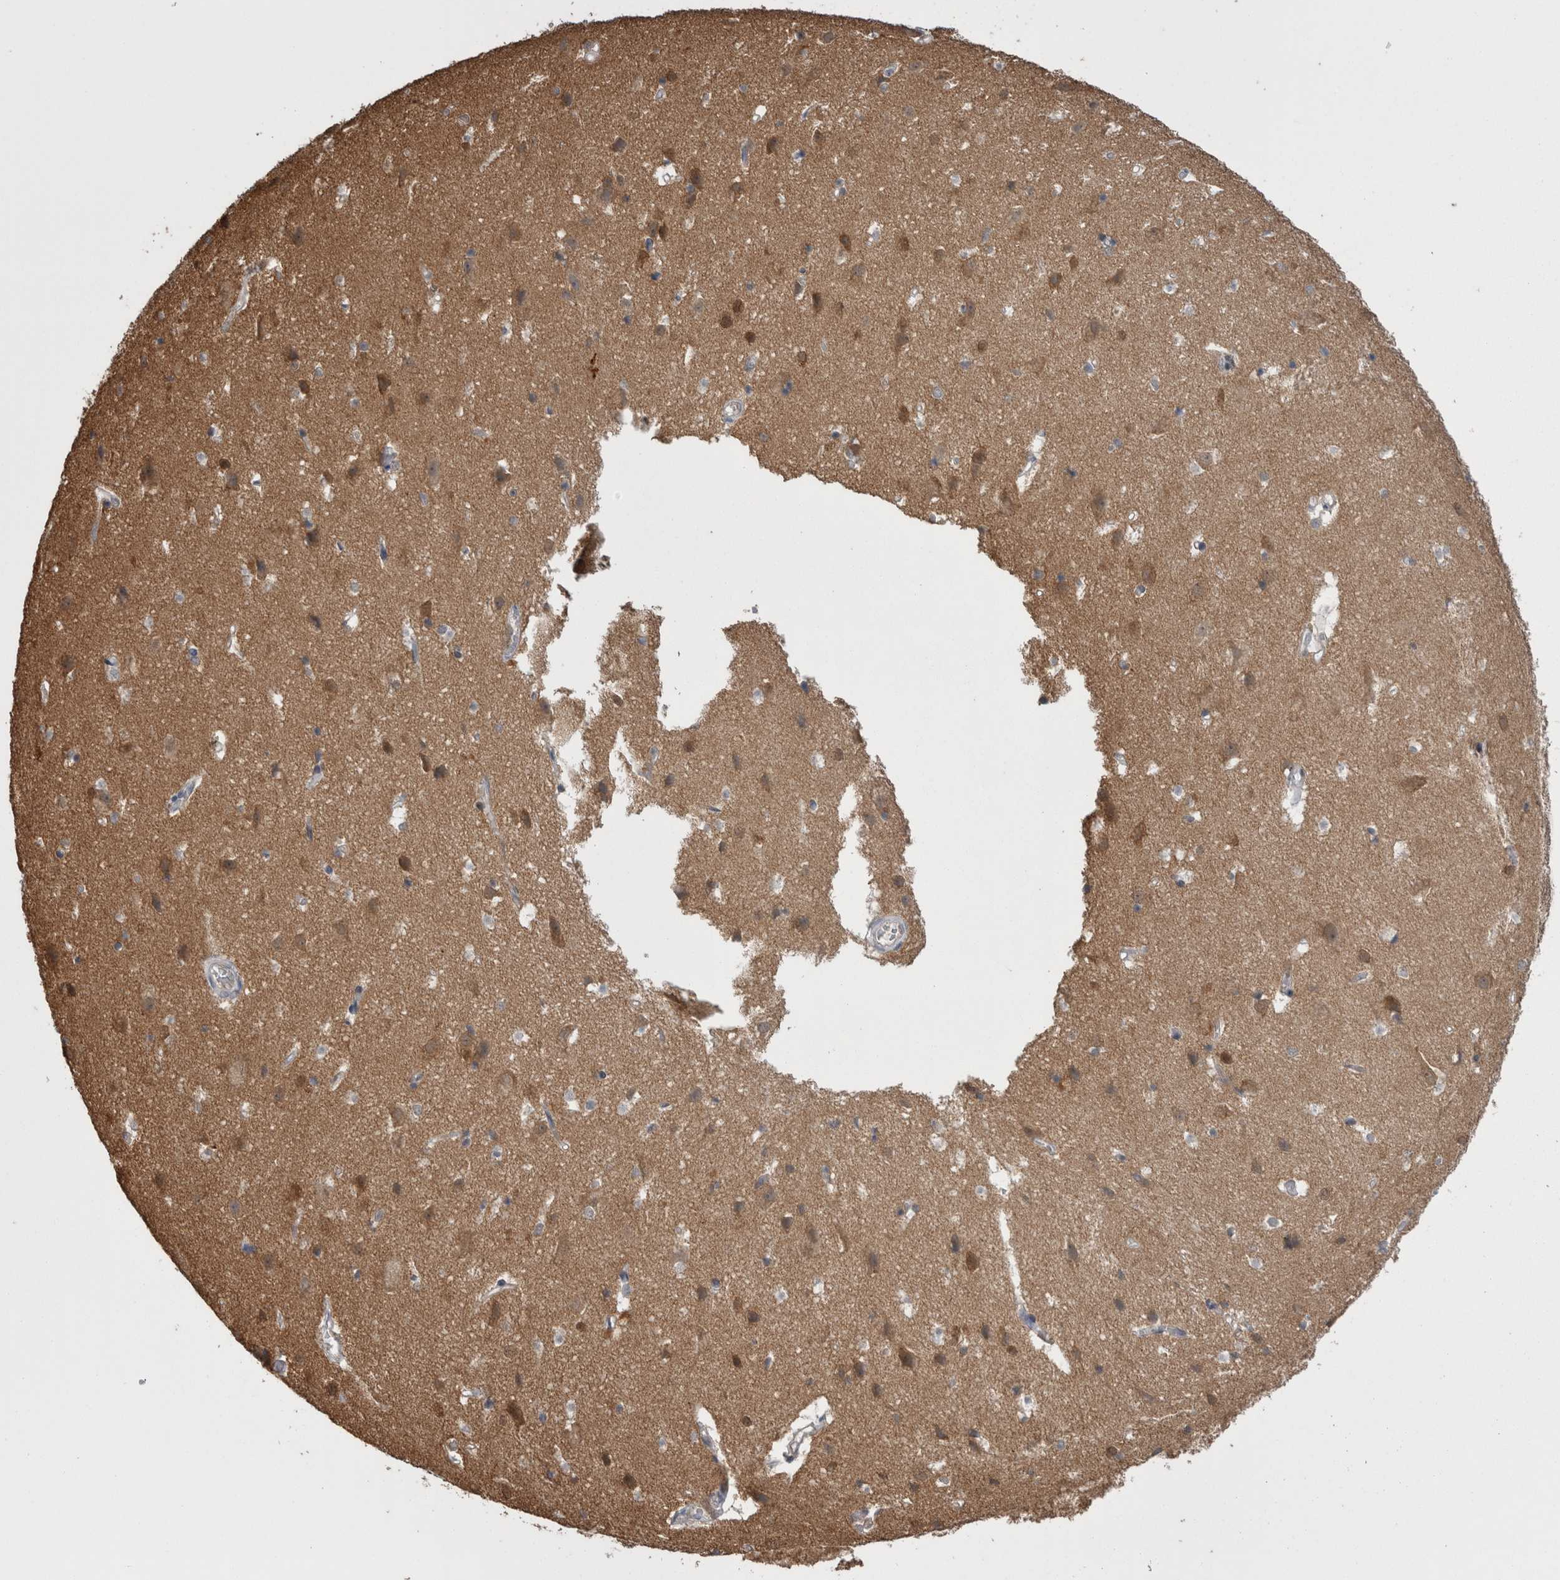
{"staining": {"intensity": "moderate", "quantity": "<25%", "location": "cytoplasmic/membranous"}, "tissue": "cerebral cortex", "cell_type": "Endothelial cells", "image_type": "normal", "snomed": [{"axis": "morphology", "description": "Normal tissue, NOS"}, {"axis": "topography", "description": "Cerebral cortex"}], "caption": "Moderate cytoplasmic/membranous expression for a protein is seen in about <25% of endothelial cells of unremarkable cerebral cortex using immunohistochemistry.", "gene": "DDX6", "patient": {"sex": "male", "age": 54}}